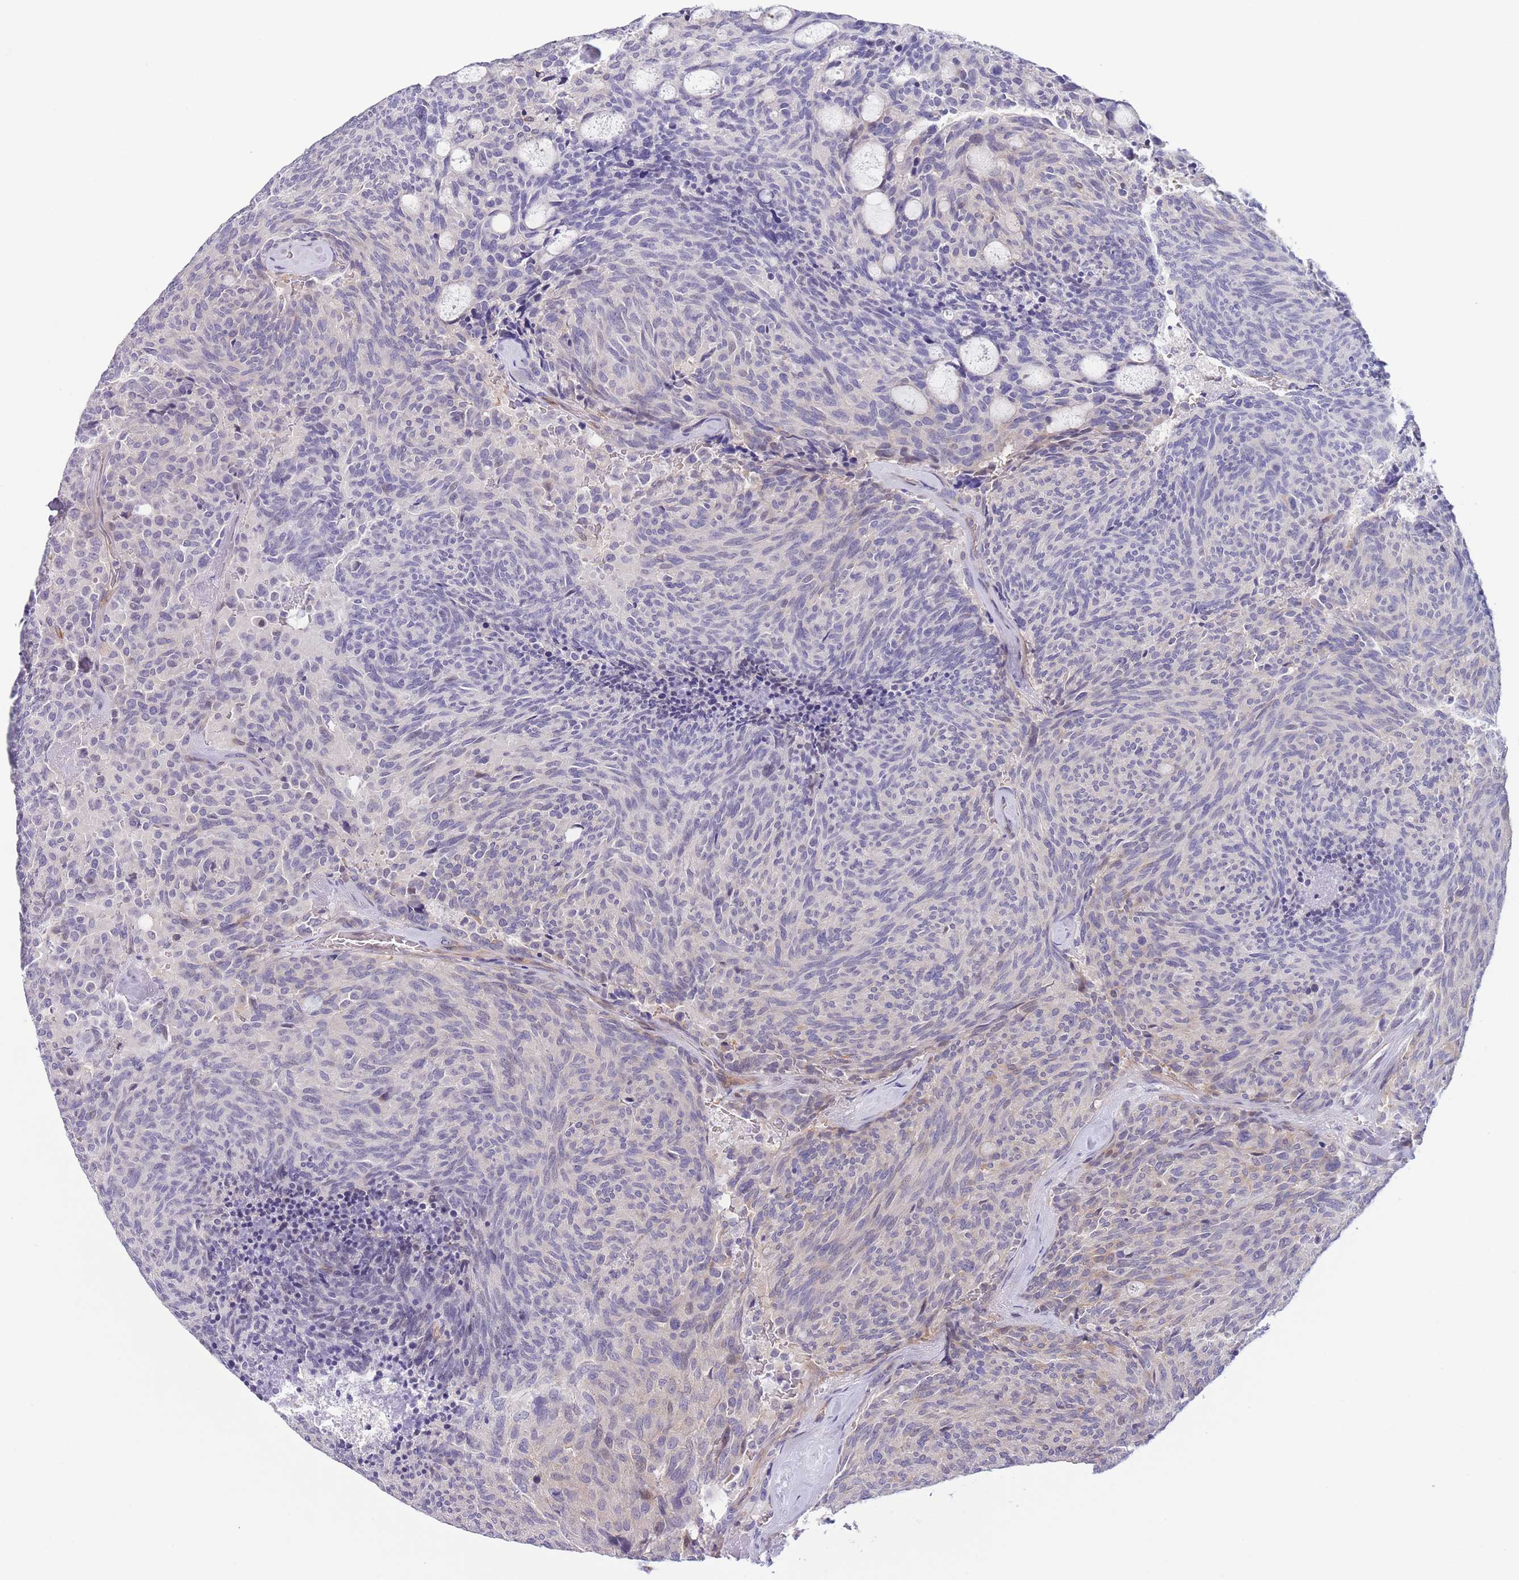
{"staining": {"intensity": "weak", "quantity": "<25%", "location": "cytoplasmic/membranous"}, "tissue": "carcinoid", "cell_type": "Tumor cells", "image_type": "cancer", "snomed": [{"axis": "morphology", "description": "Carcinoid, malignant, NOS"}, {"axis": "topography", "description": "Pancreas"}], "caption": "Immunohistochemistry (IHC) of human carcinoid exhibits no staining in tumor cells. The staining was performed using DAB (3,3'-diaminobenzidine) to visualize the protein expression in brown, while the nuclei were stained in blue with hematoxylin (Magnification: 20x).", "gene": "C9orf152", "patient": {"sex": "female", "age": 54}}